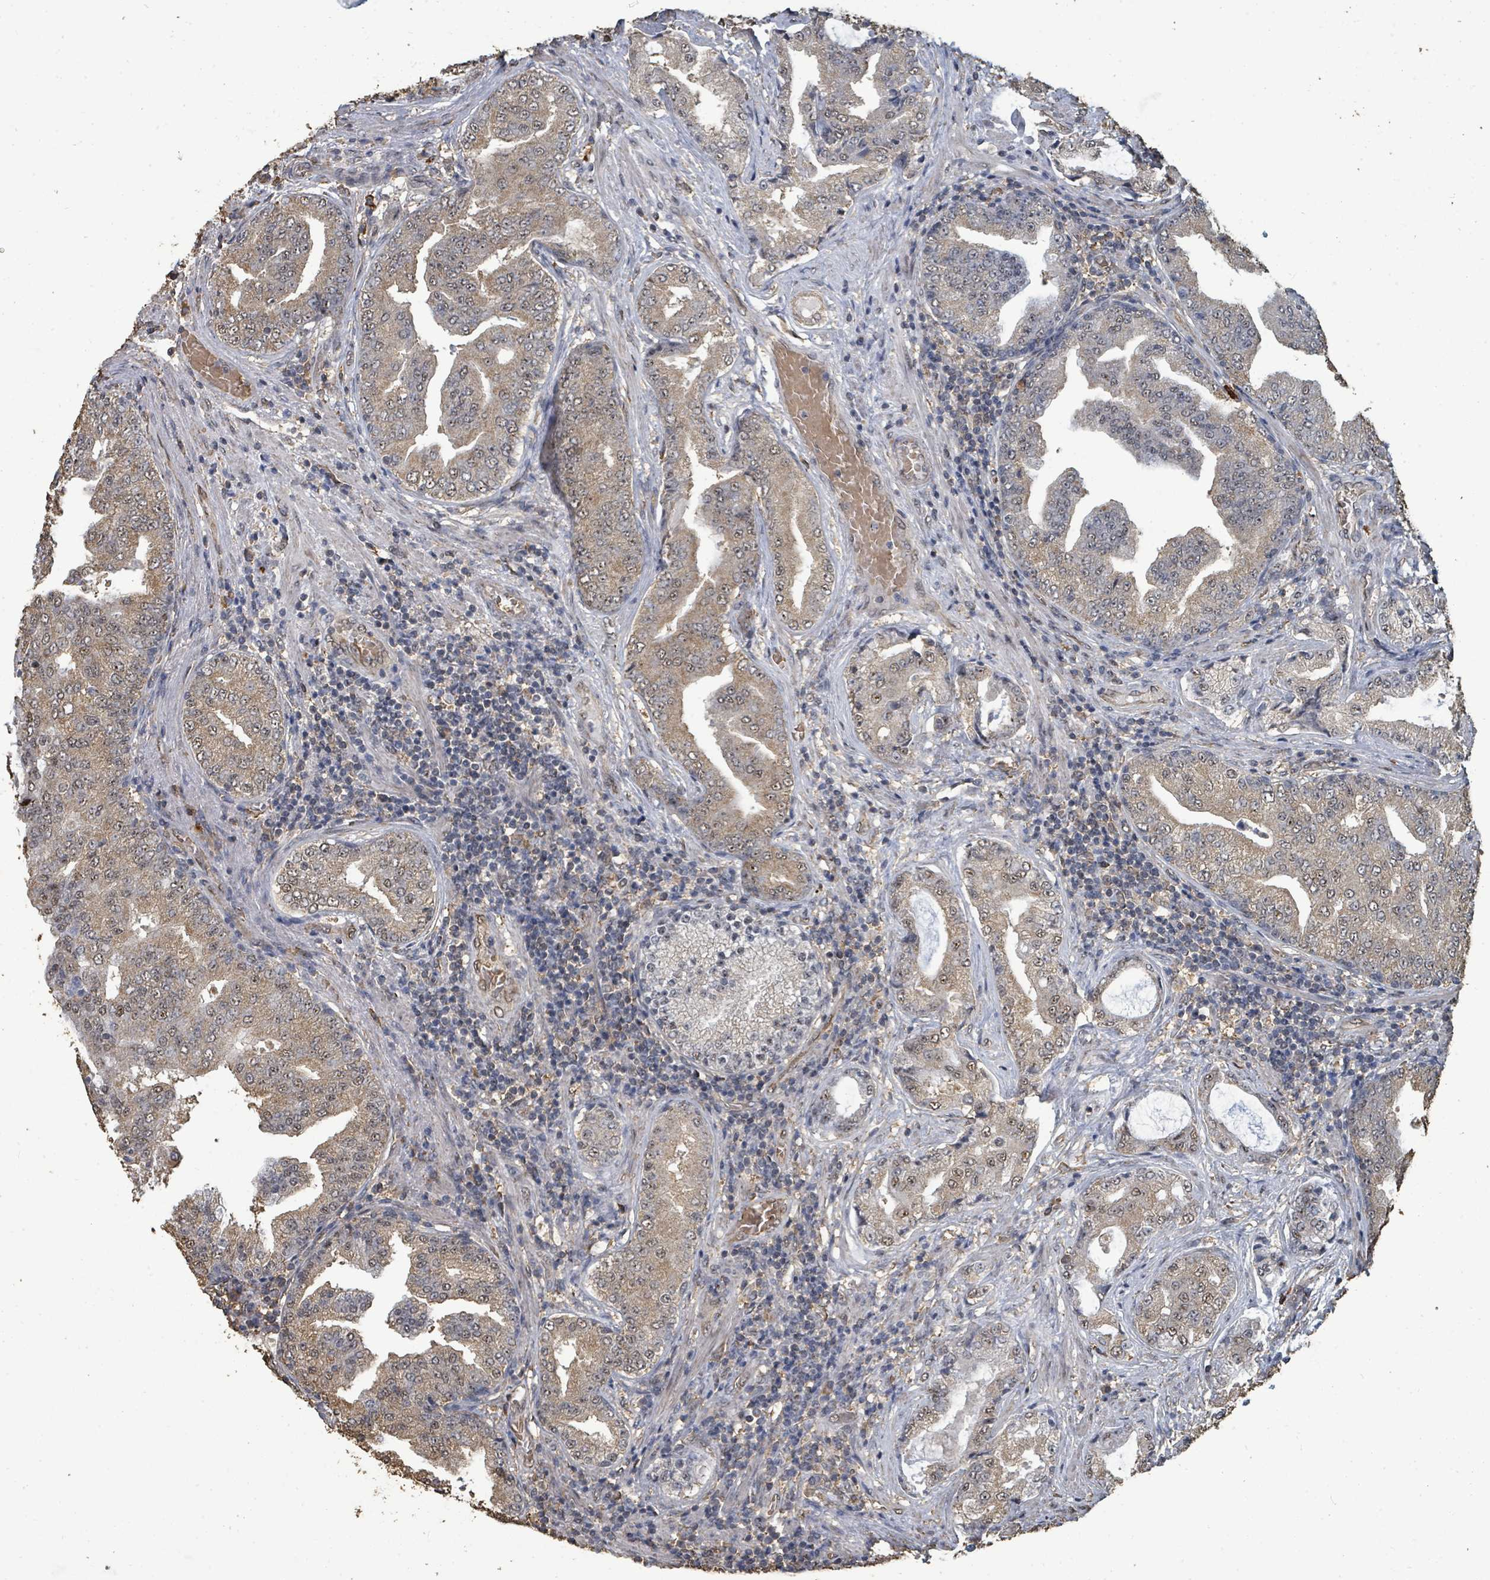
{"staining": {"intensity": "weak", "quantity": ">75%", "location": "cytoplasmic/membranous,nuclear"}, "tissue": "prostate cancer", "cell_type": "Tumor cells", "image_type": "cancer", "snomed": [{"axis": "morphology", "description": "Adenocarcinoma, High grade"}, {"axis": "topography", "description": "Prostate"}], "caption": "Protein expression analysis of prostate high-grade adenocarcinoma demonstrates weak cytoplasmic/membranous and nuclear positivity in approximately >75% of tumor cells. (brown staining indicates protein expression, while blue staining denotes nuclei).", "gene": "C6orf52", "patient": {"sex": "male", "age": 68}}